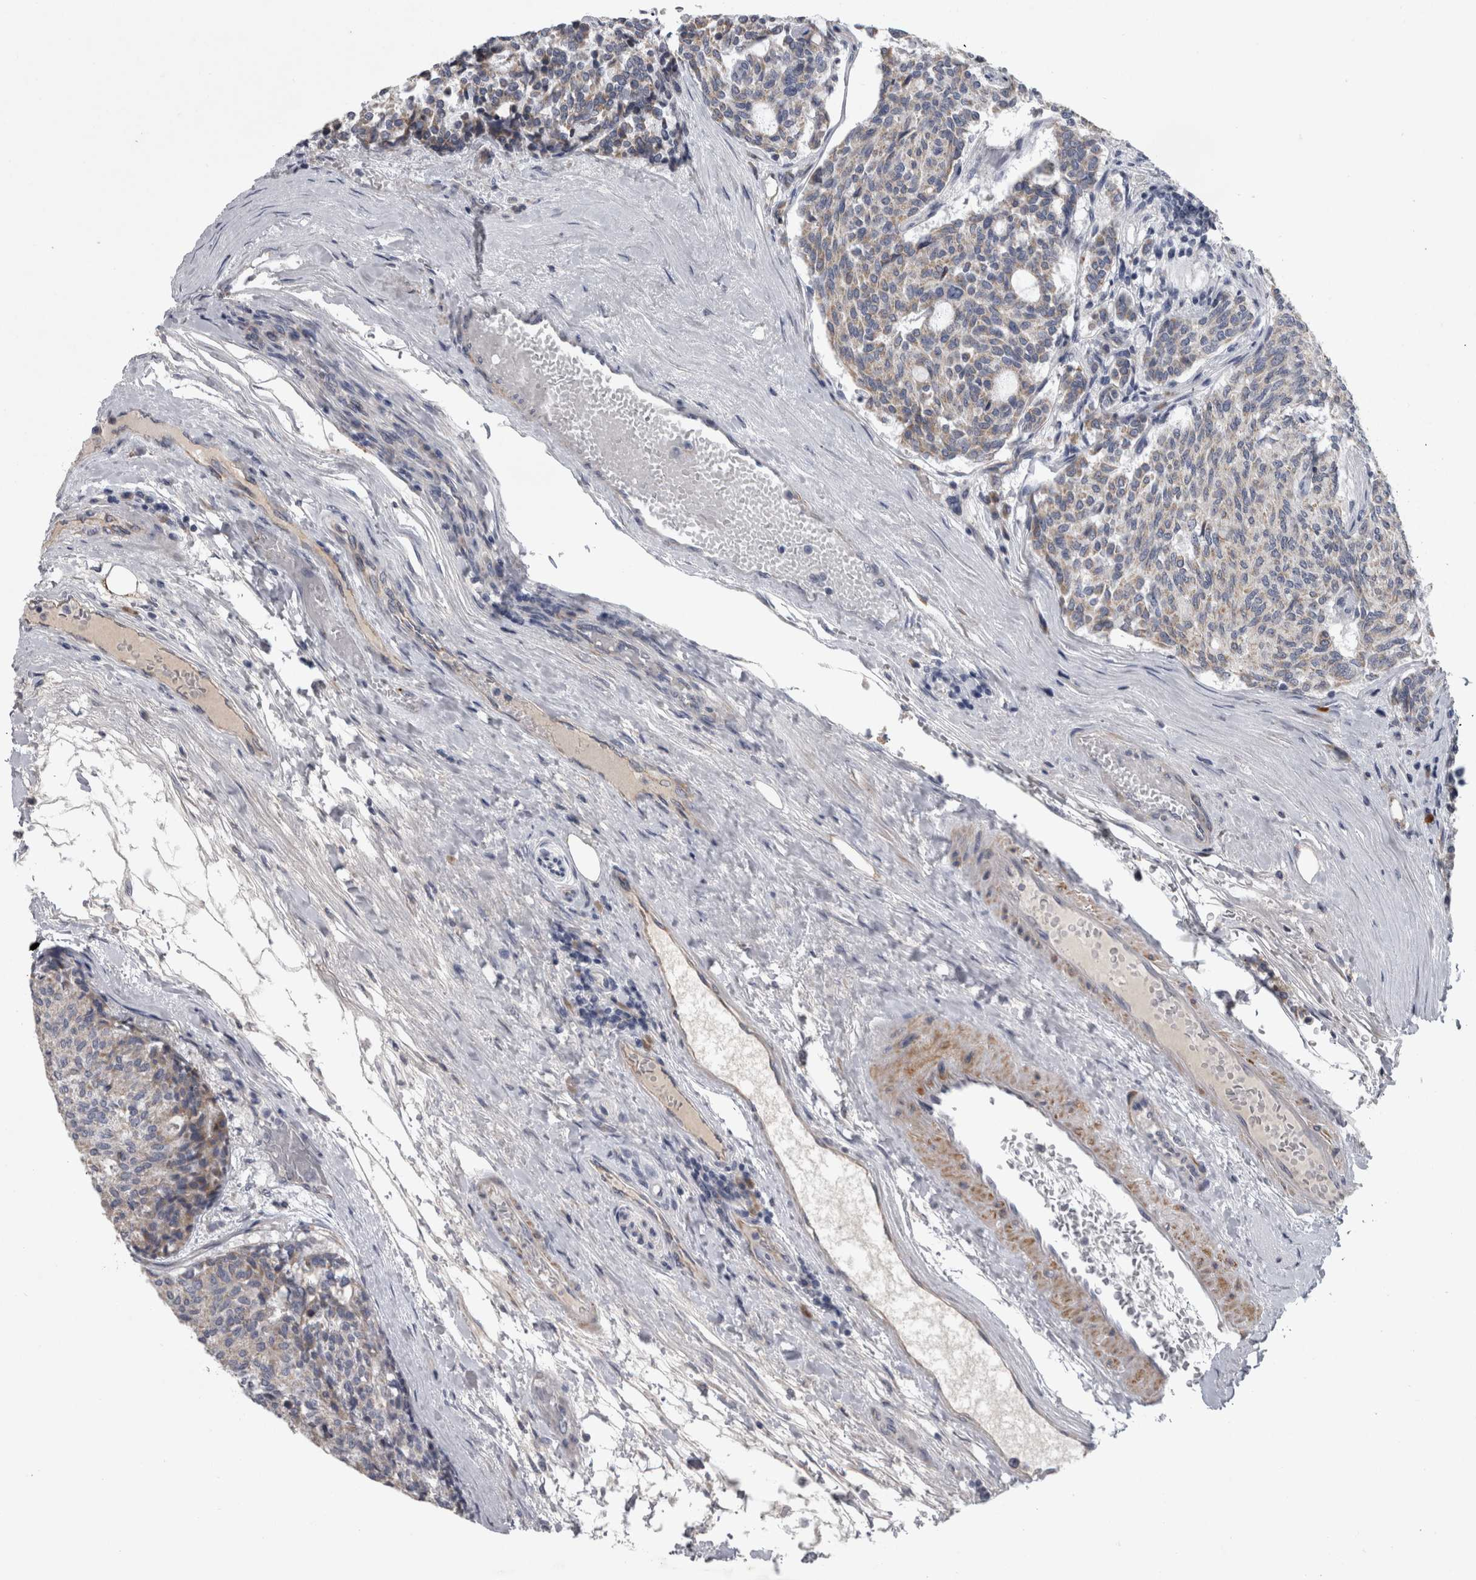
{"staining": {"intensity": "weak", "quantity": "25%-75%", "location": "cytoplasmic/membranous"}, "tissue": "carcinoid", "cell_type": "Tumor cells", "image_type": "cancer", "snomed": [{"axis": "morphology", "description": "Carcinoid, malignant, NOS"}, {"axis": "topography", "description": "Pancreas"}], "caption": "Weak cytoplasmic/membranous expression is appreciated in approximately 25%-75% of tumor cells in carcinoid.", "gene": "DBT", "patient": {"sex": "female", "age": 54}}